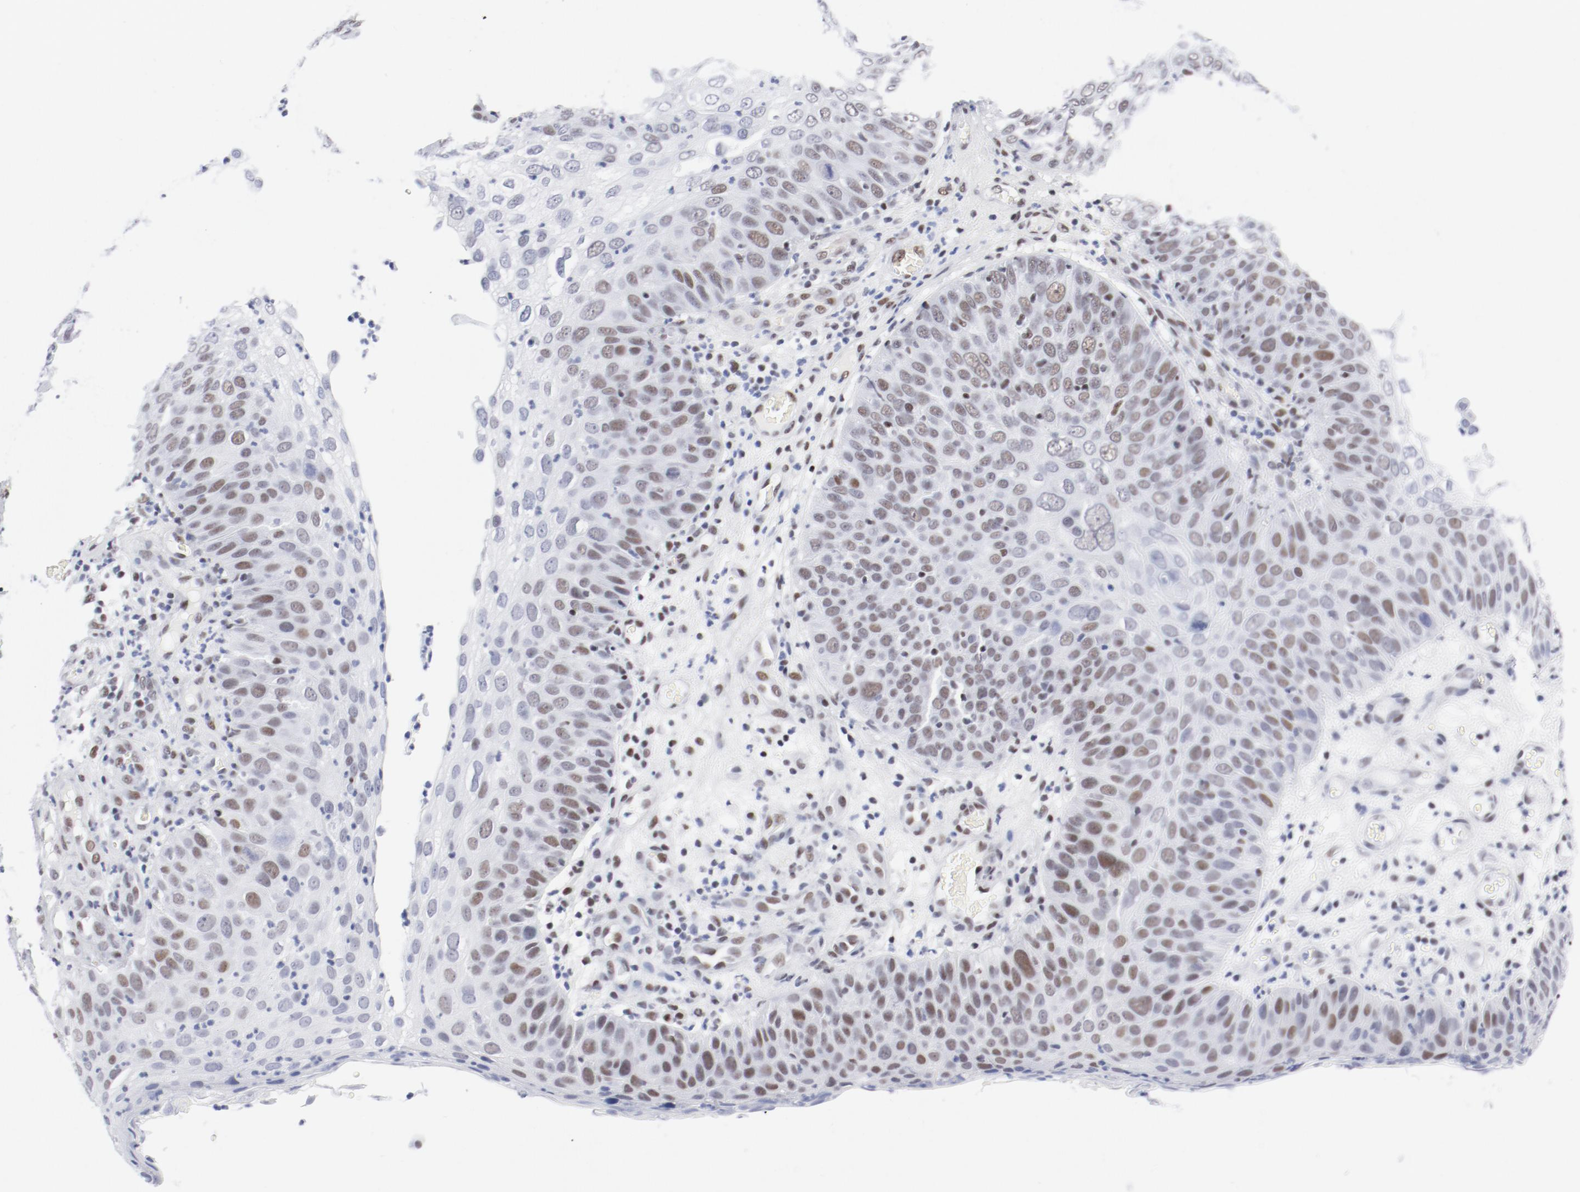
{"staining": {"intensity": "moderate", "quantity": "25%-75%", "location": "nuclear"}, "tissue": "skin cancer", "cell_type": "Tumor cells", "image_type": "cancer", "snomed": [{"axis": "morphology", "description": "Squamous cell carcinoma, NOS"}, {"axis": "topography", "description": "Skin"}], "caption": "This micrograph reveals immunohistochemistry (IHC) staining of human squamous cell carcinoma (skin), with medium moderate nuclear staining in about 25%-75% of tumor cells.", "gene": "ATF2", "patient": {"sex": "male", "age": 87}}